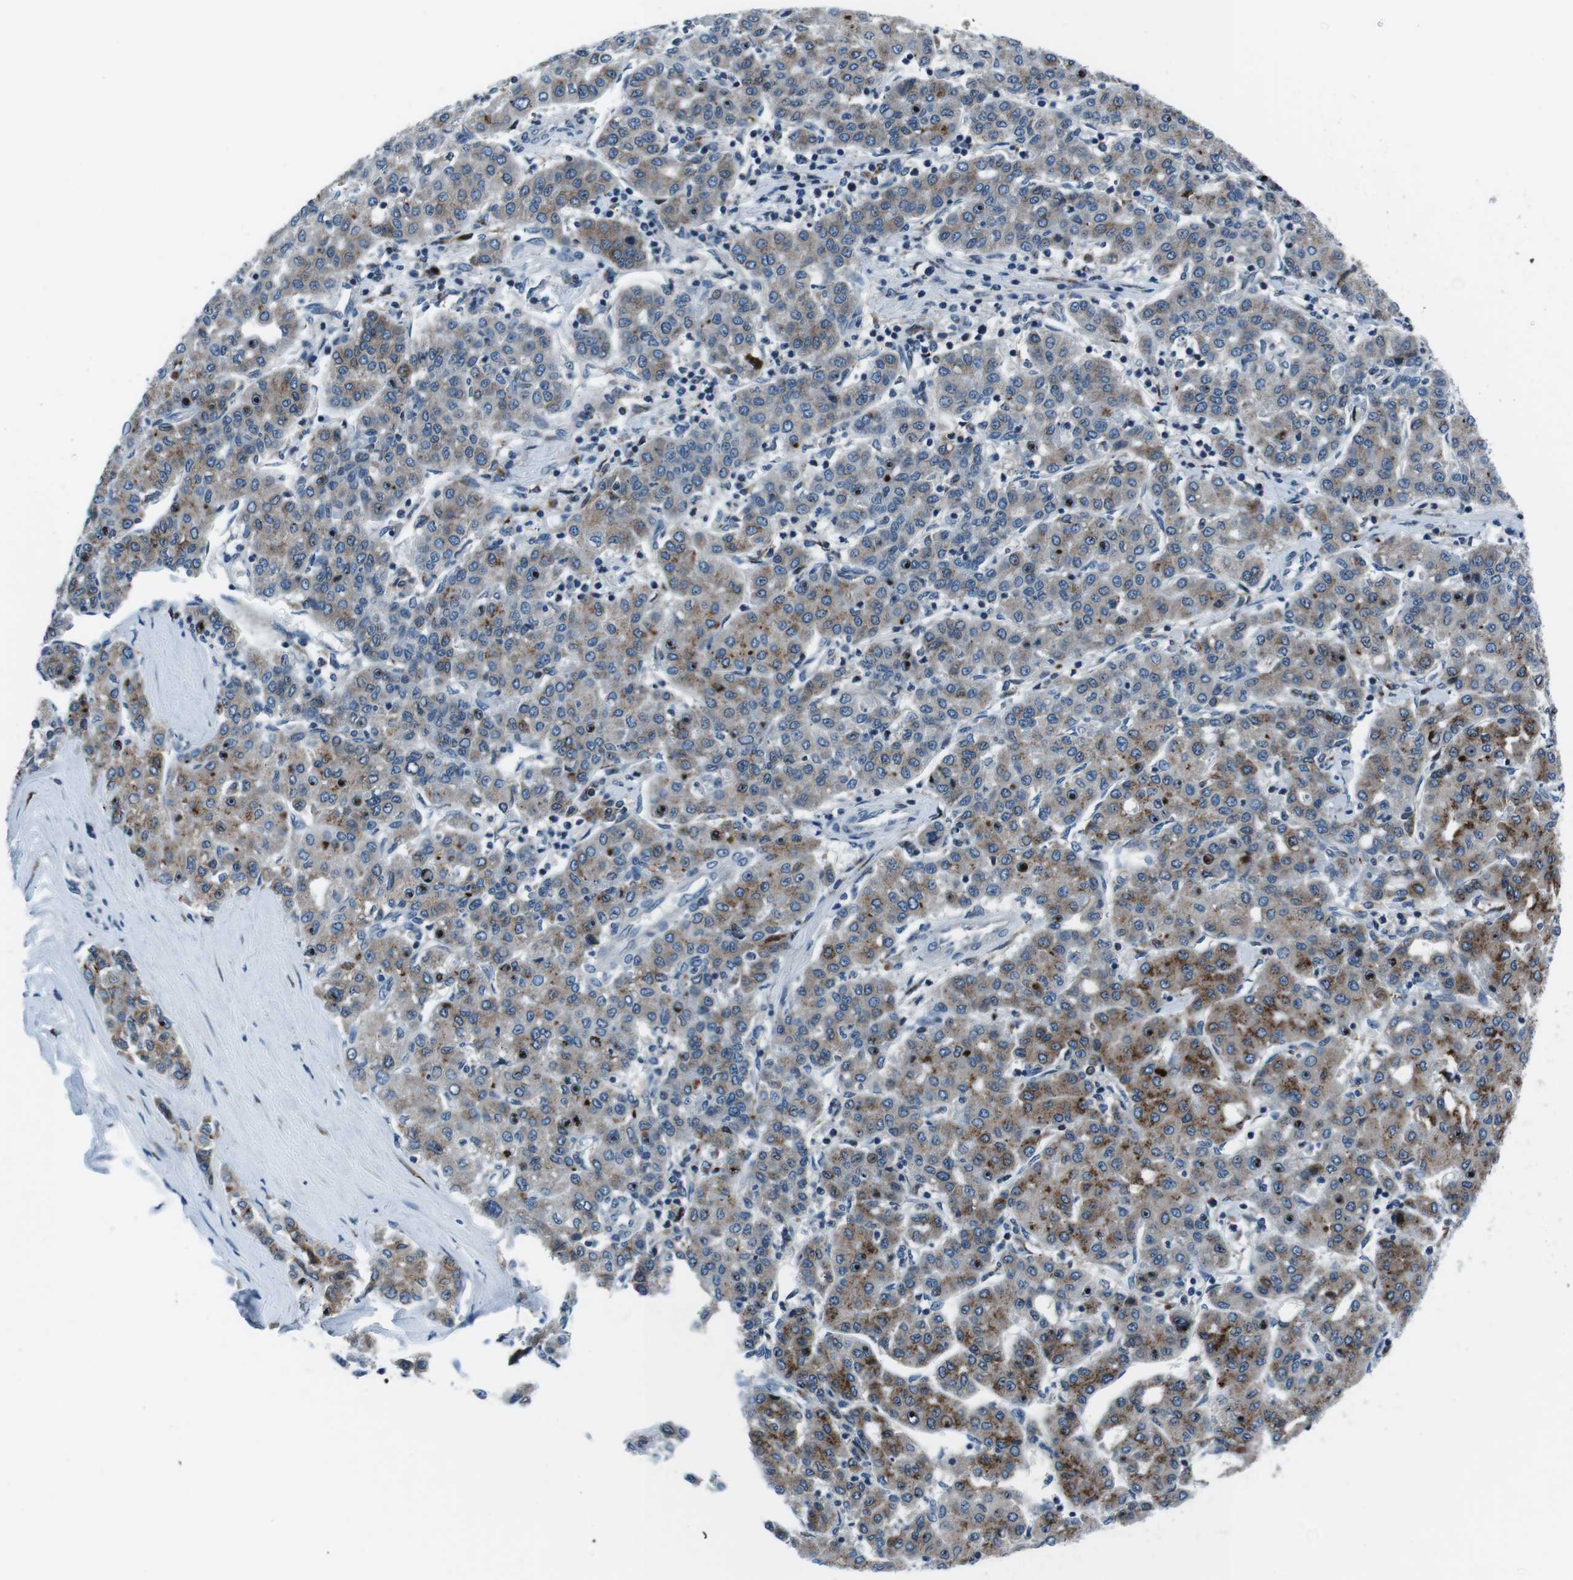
{"staining": {"intensity": "moderate", "quantity": "25%-75%", "location": "cytoplasmic/membranous"}, "tissue": "liver cancer", "cell_type": "Tumor cells", "image_type": "cancer", "snomed": [{"axis": "morphology", "description": "Carcinoma, Hepatocellular, NOS"}, {"axis": "topography", "description": "Liver"}], "caption": "Immunohistochemical staining of human liver cancer displays medium levels of moderate cytoplasmic/membranous protein staining in about 25%-75% of tumor cells. (brown staining indicates protein expression, while blue staining denotes nuclei).", "gene": "NUCB2", "patient": {"sex": "male", "age": 65}}